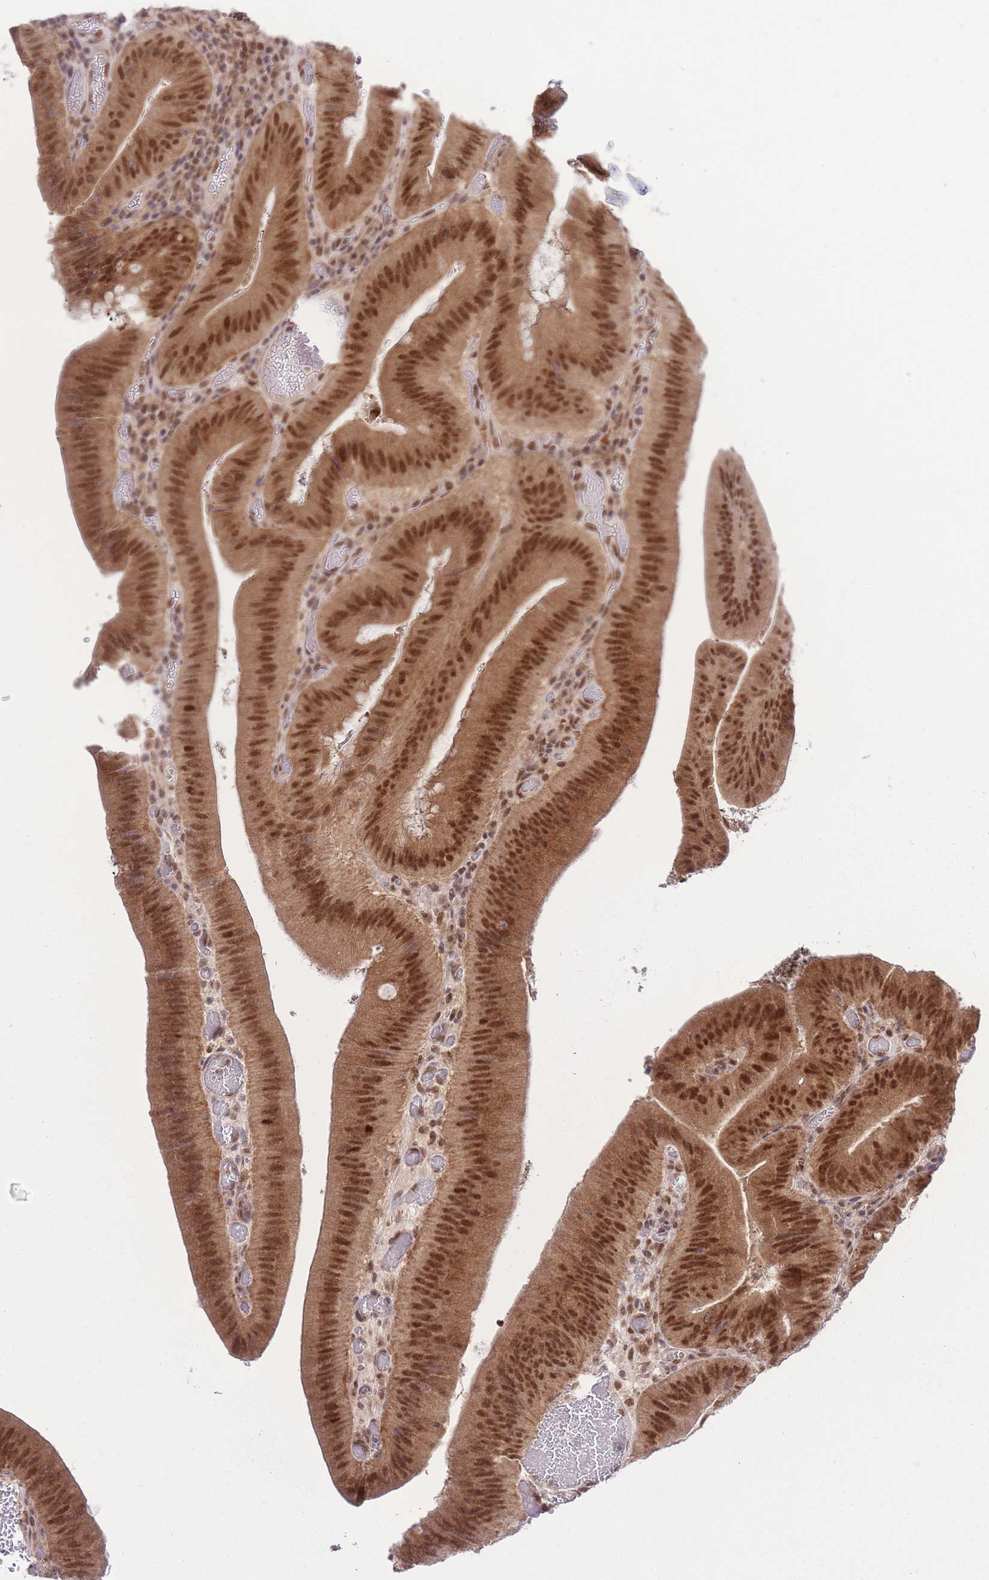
{"staining": {"intensity": "moderate", "quantity": ">75%", "location": "cytoplasmic/membranous,nuclear"}, "tissue": "colorectal cancer", "cell_type": "Tumor cells", "image_type": "cancer", "snomed": [{"axis": "morphology", "description": "Adenocarcinoma, NOS"}, {"axis": "topography", "description": "Colon"}], "caption": "Colorectal cancer (adenocarcinoma) stained for a protein (brown) exhibits moderate cytoplasmic/membranous and nuclear positive positivity in approximately >75% of tumor cells.", "gene": "TMED3", "patient": {"sex": "female", "age": 43}}